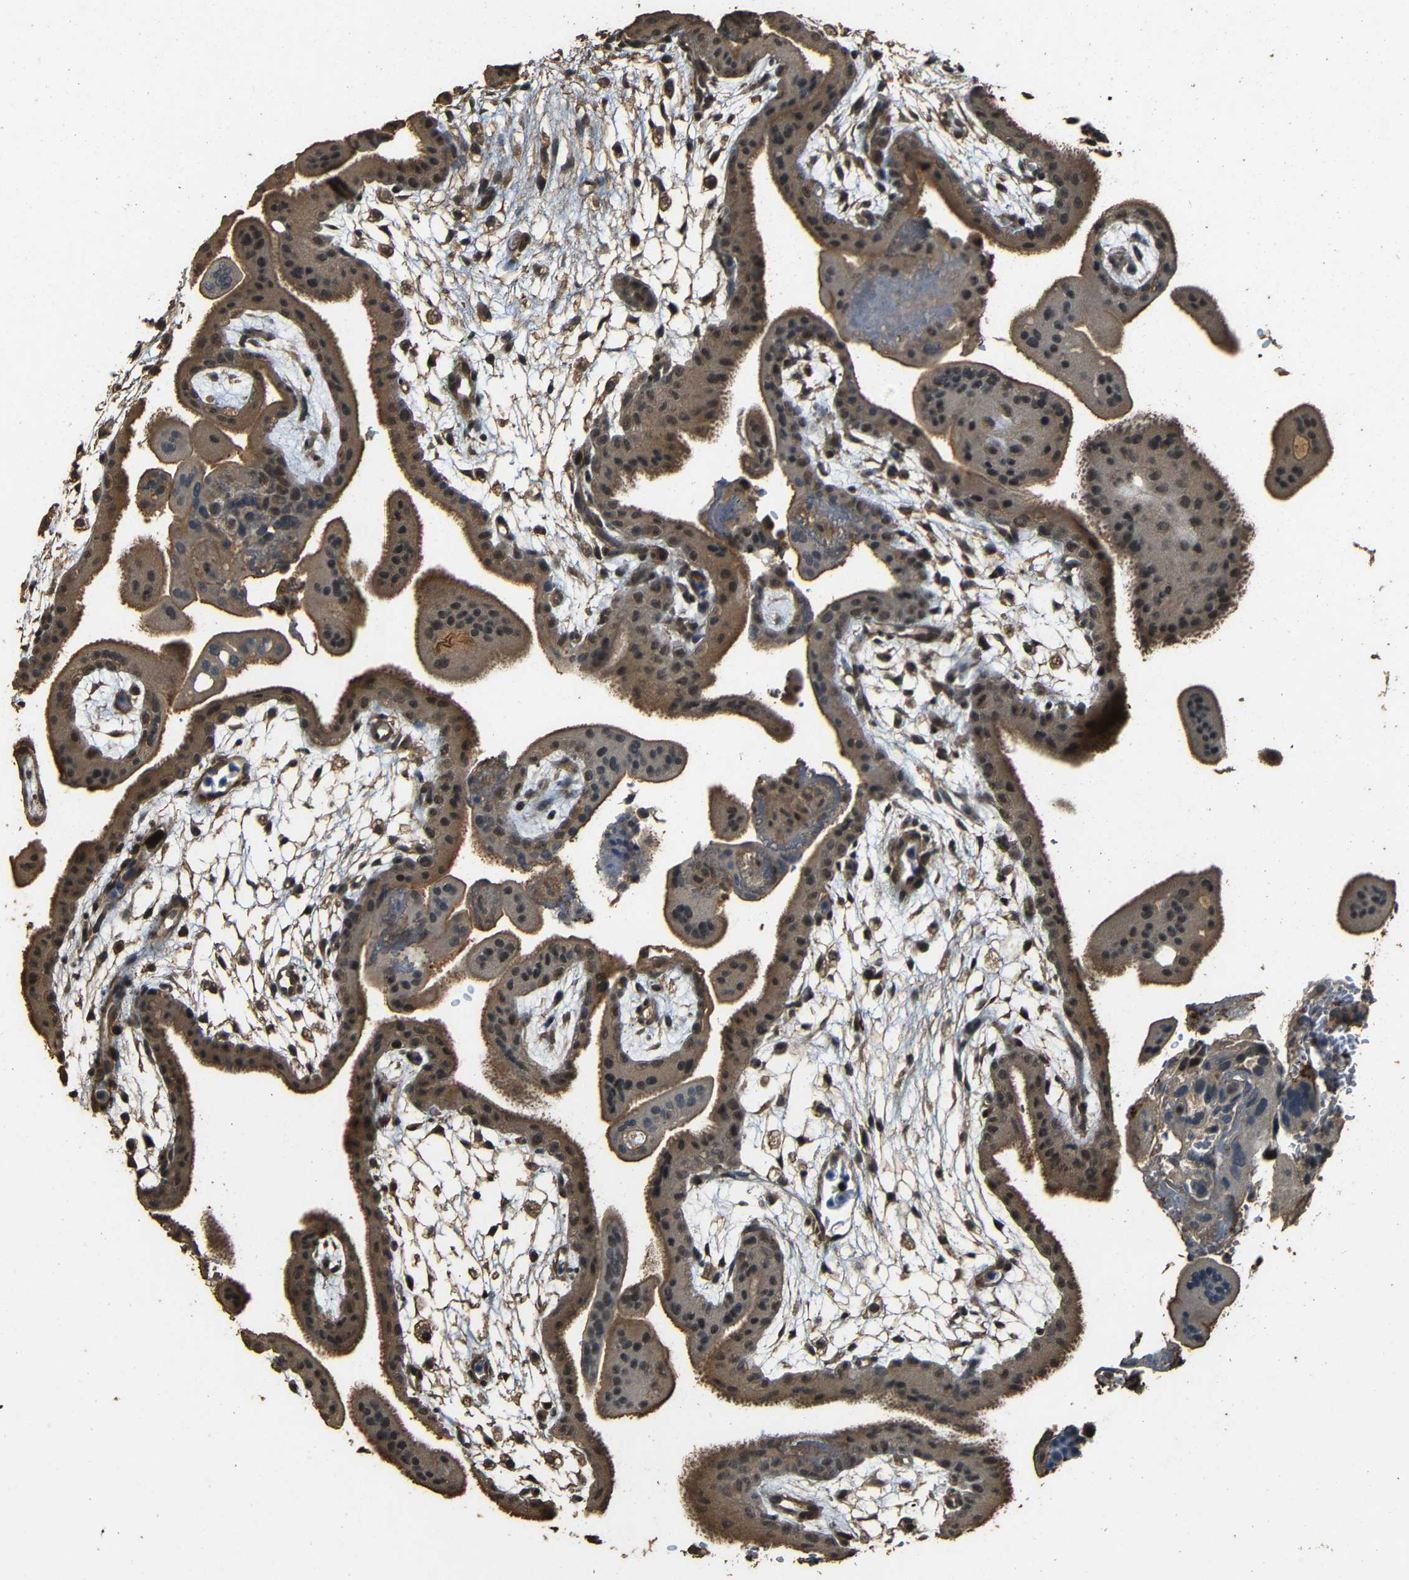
{"staining": {"intensity": "moderate", "quantity": ">75%", "location": "cytoplasmic/membranous,nuclear"}, "tissue": "placenta", "cell_type": "Decidual cells", "image_type": "normal", "snomed": [{"axis": "morphology", "description": "Normal tissue, NOS"}, {"axis": "topography", "description": "Placenta"}], "caption": "The histopathology image demonstrates a brown stain indicating the presence of a protein in the cytoplasmic/membranous,nuclear of decidual cells in placenta.", "gene": "PDE5A", "patient": {"sex": "female", "age": 35}}